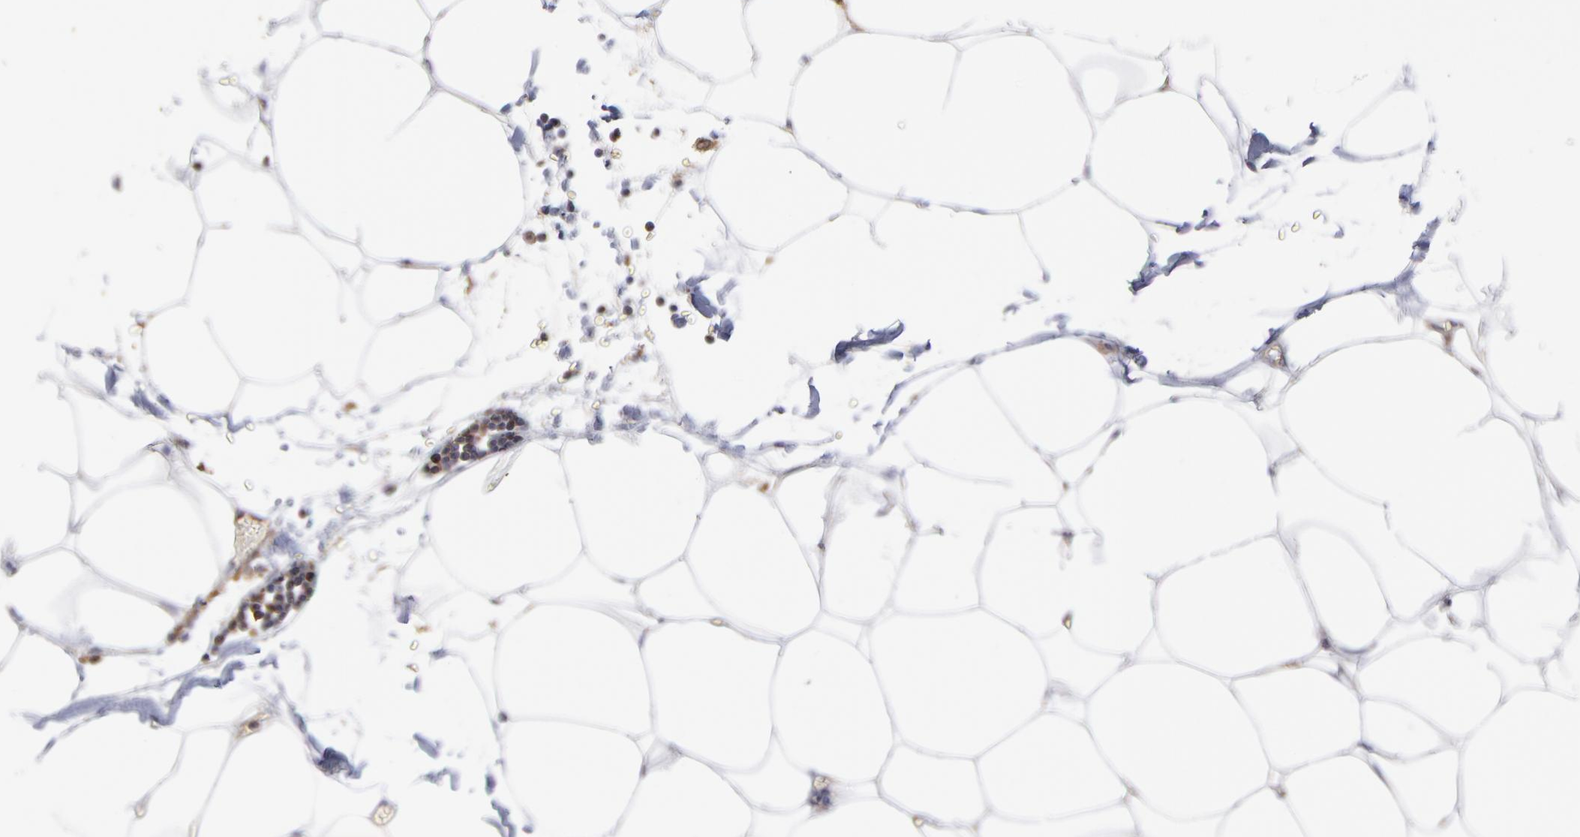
{"staining": {"intensity": "negative", "quantity": "none", "location": "none"}, "tissue": "adipose tissue", "cell_type": "Adipocytes", "image_type": "normal", "snomed": [{"axis": "morphology", "description": "Normal tissue, NOS"}, {"axis": "morphology", "description": "Adenocarcinoma, NOS"}, {"axis": "topography", "description": "Colon"}, {"axis": "topography", "description": "Peripheral nerve tissue"}], "caption": "Immunohistochemistry (IHC) micrograph of benign adipose tissue stained for a protein (brown), which shows no staining in adipocytes. (DAB (3,3'-diaminobenzidine) immunohistochemistry, high magnification).", "gene": "MAPRE1", "patient": {"sex": "male", "age": 14}}